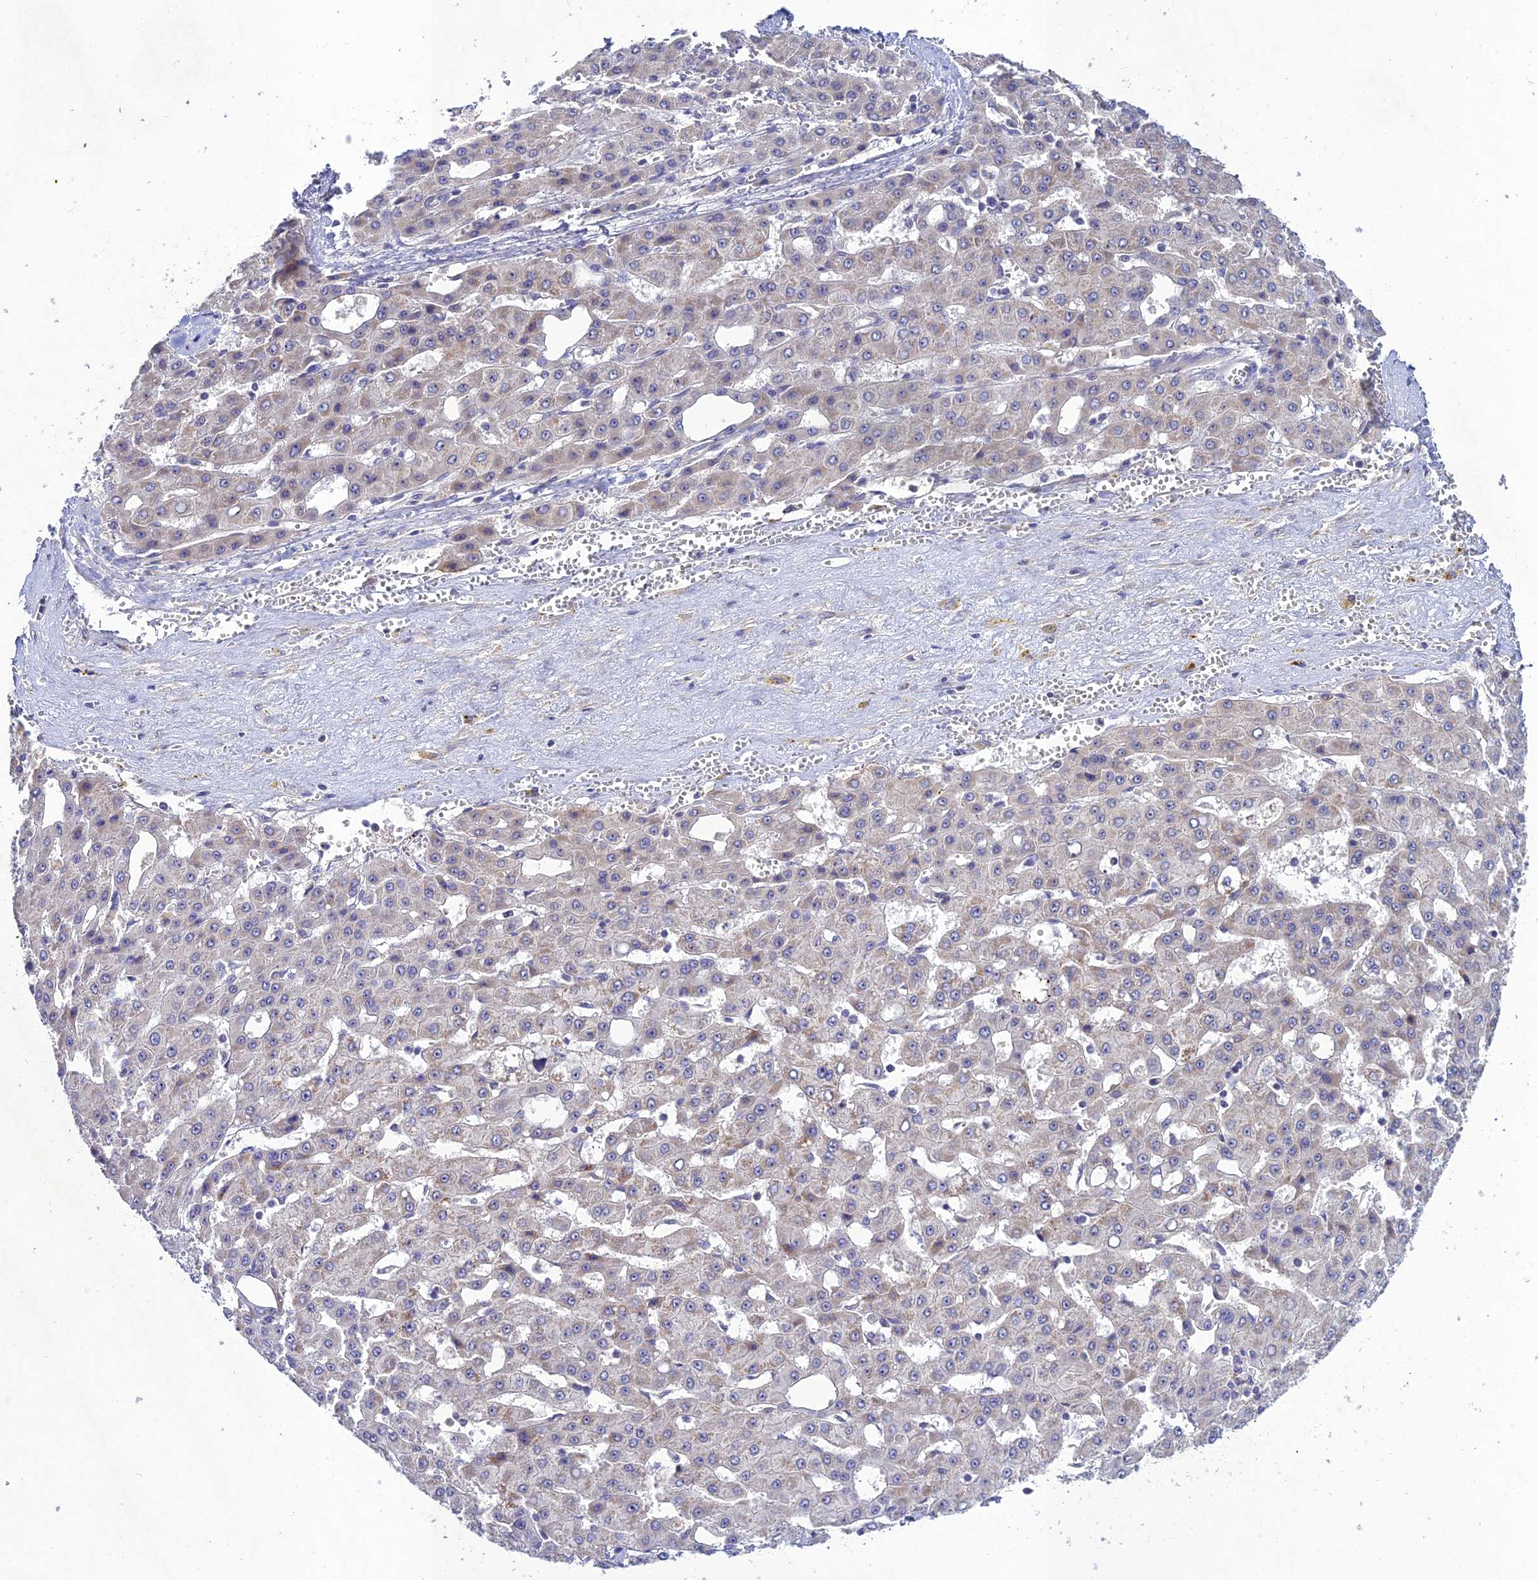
{"staining": {"intensity": "negative", "quantity": "none", "location": "none"}, "tissue": "liver cancer", "cell_type": "Tumor cells", "image_type": "cancer", "snomed": [{"axis": "morphology", "description": "Carcinoma, Hepatocellular, NOS"}, {"axis": "topography", "description": "Liver"}], "caption": "DAB immunohistochemical staining of liver hepatocellular carcinoma exhibits no significant staining in tumor cells. (IHC, brightfield microscopy, high magnification).", "gene": "CHST5", "patient": {"sex": "male", "age": 47}}